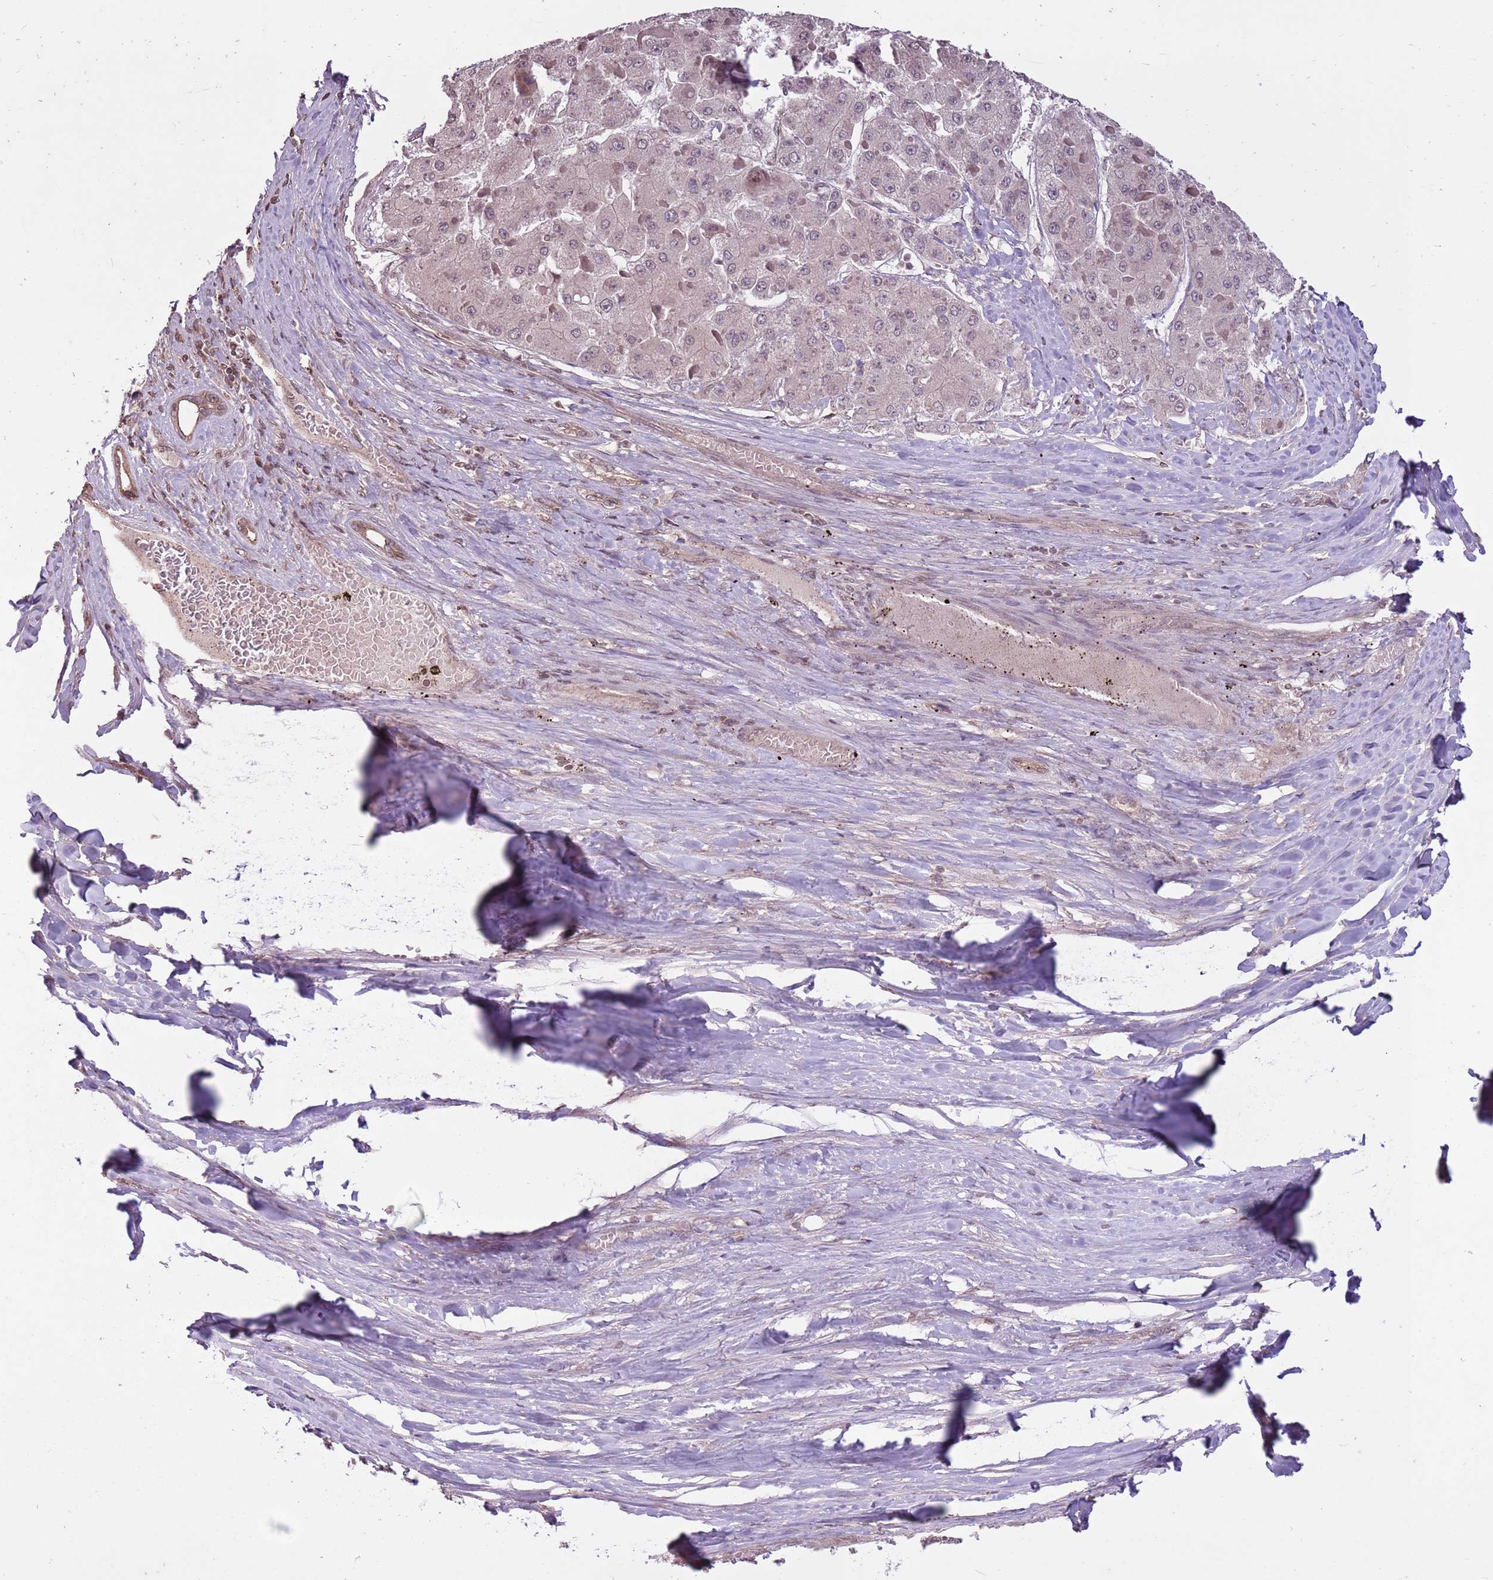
{"staining": {"intensity": "negative", "quantity": "none", "location": "none"}, "tissue": "liver cancer", "cell_type": "Tumor cells", "image_type": "cancer", "snomed": [{"axis": "morphology", "description": "Carcinoma, Hepatocellular, NOS"}, {"axis": "topography", "description": "Liver"}], "caption": "DAB immunohistochemical staining of liver hepatocellular carcinoma shows no significant staining in tumor cells.", "gene": "CAPN9", "patient": {"sex": "female", "age": 73}}